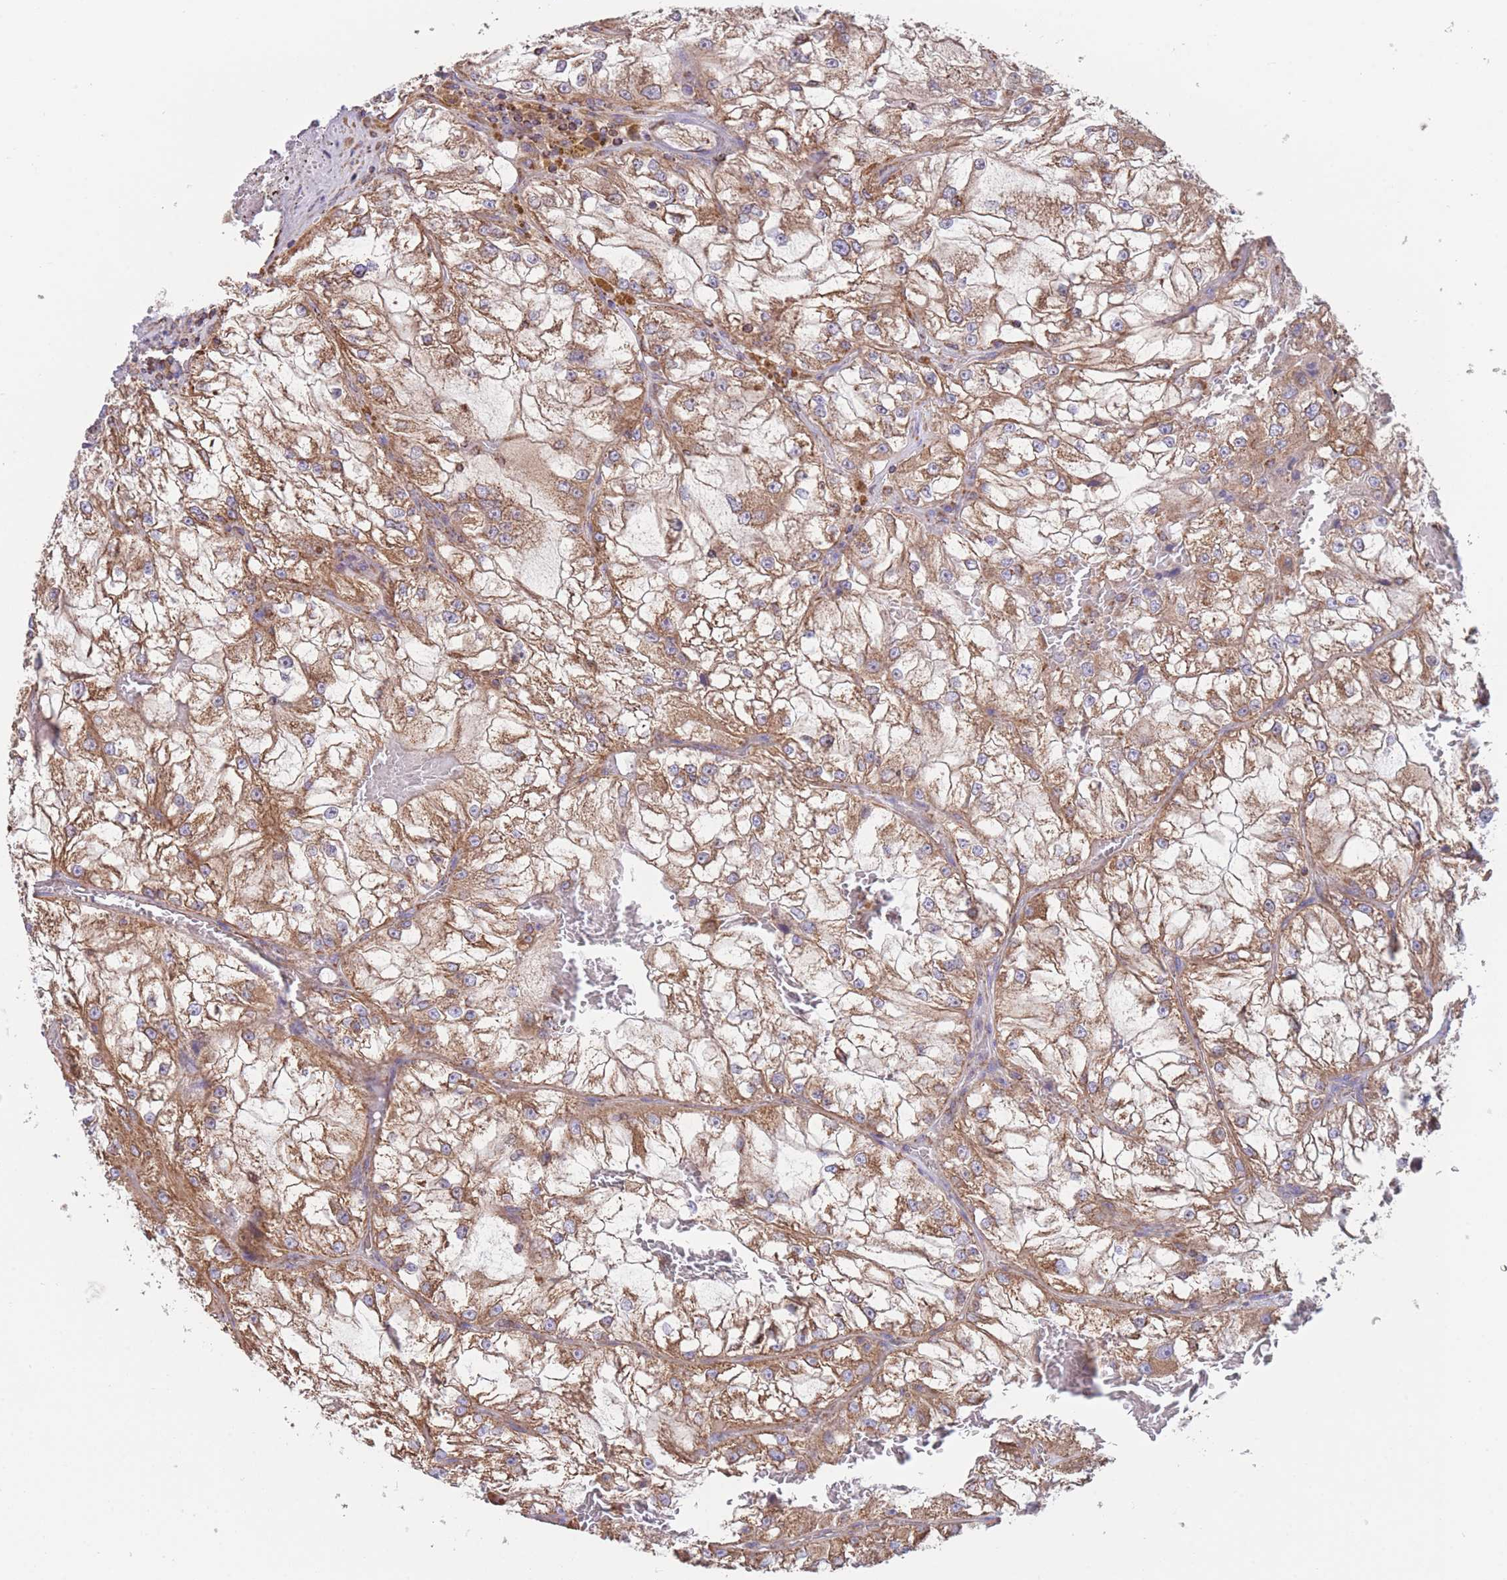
{"staining": {"intensity": "moderate", "quantity": ">75%", "location": "cytoplasmic/membranous"}, "tissue": "renal cancer", "cell_type": "Tumor cells", "image_type": "cancer", "snomed": [{"axis": "morphology", "description": "Adenocarcinoma, NOS"}, {"axis": "topography", "description": "Kidney"}], "caption": "Tumor cells reveal moderate cytoplasmic/membranous staining in approximately >75% of cells in adenocarcinoma (renal).", "gene": "FKBP8", "patient": {"sex": "female", "age": 72}}